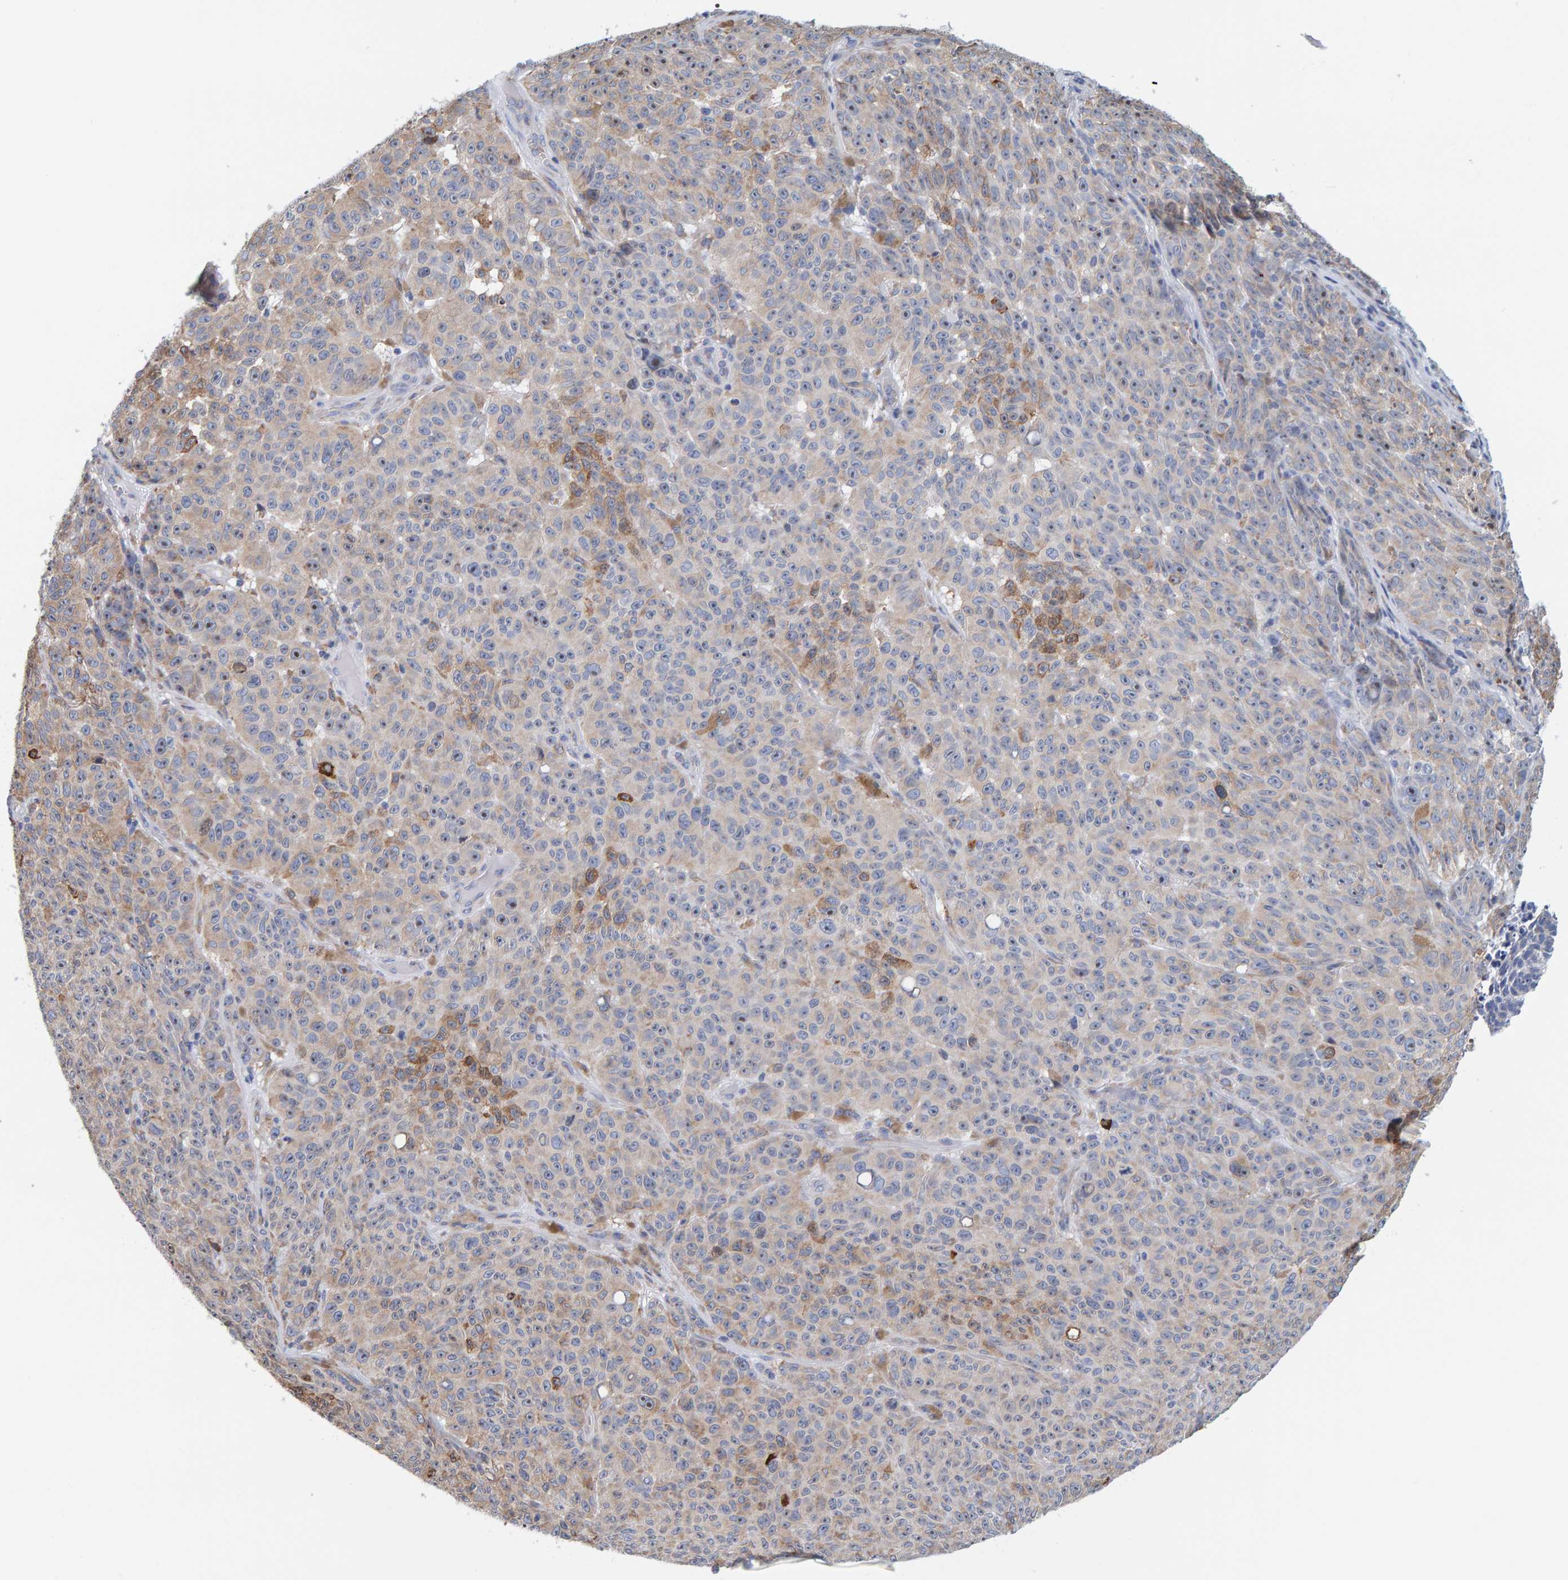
{"staining": {"intensity": "moderate", "quantity": "<25%", "location": "cytoplasmic/membranous"}, "tissue": "melanoma", "cell_type": "Tumor cells", "image_type": "cancer", "snomed": [{"axis": "morphology", "description": "Malignant melanoma, NOS"}, {"axis": "topography", "description": "Skin"}], "caption": "A brown stain shows moderate cytoplasmic/membranous staining of a protein in human melanoma tumor cells. (DAB (3,3'-diaminobenzidine) IHC, brown staining for protein, blue staining for nuclei).", "gene": "SGPL1", "patient": {"sex": "female", "age": 82}}